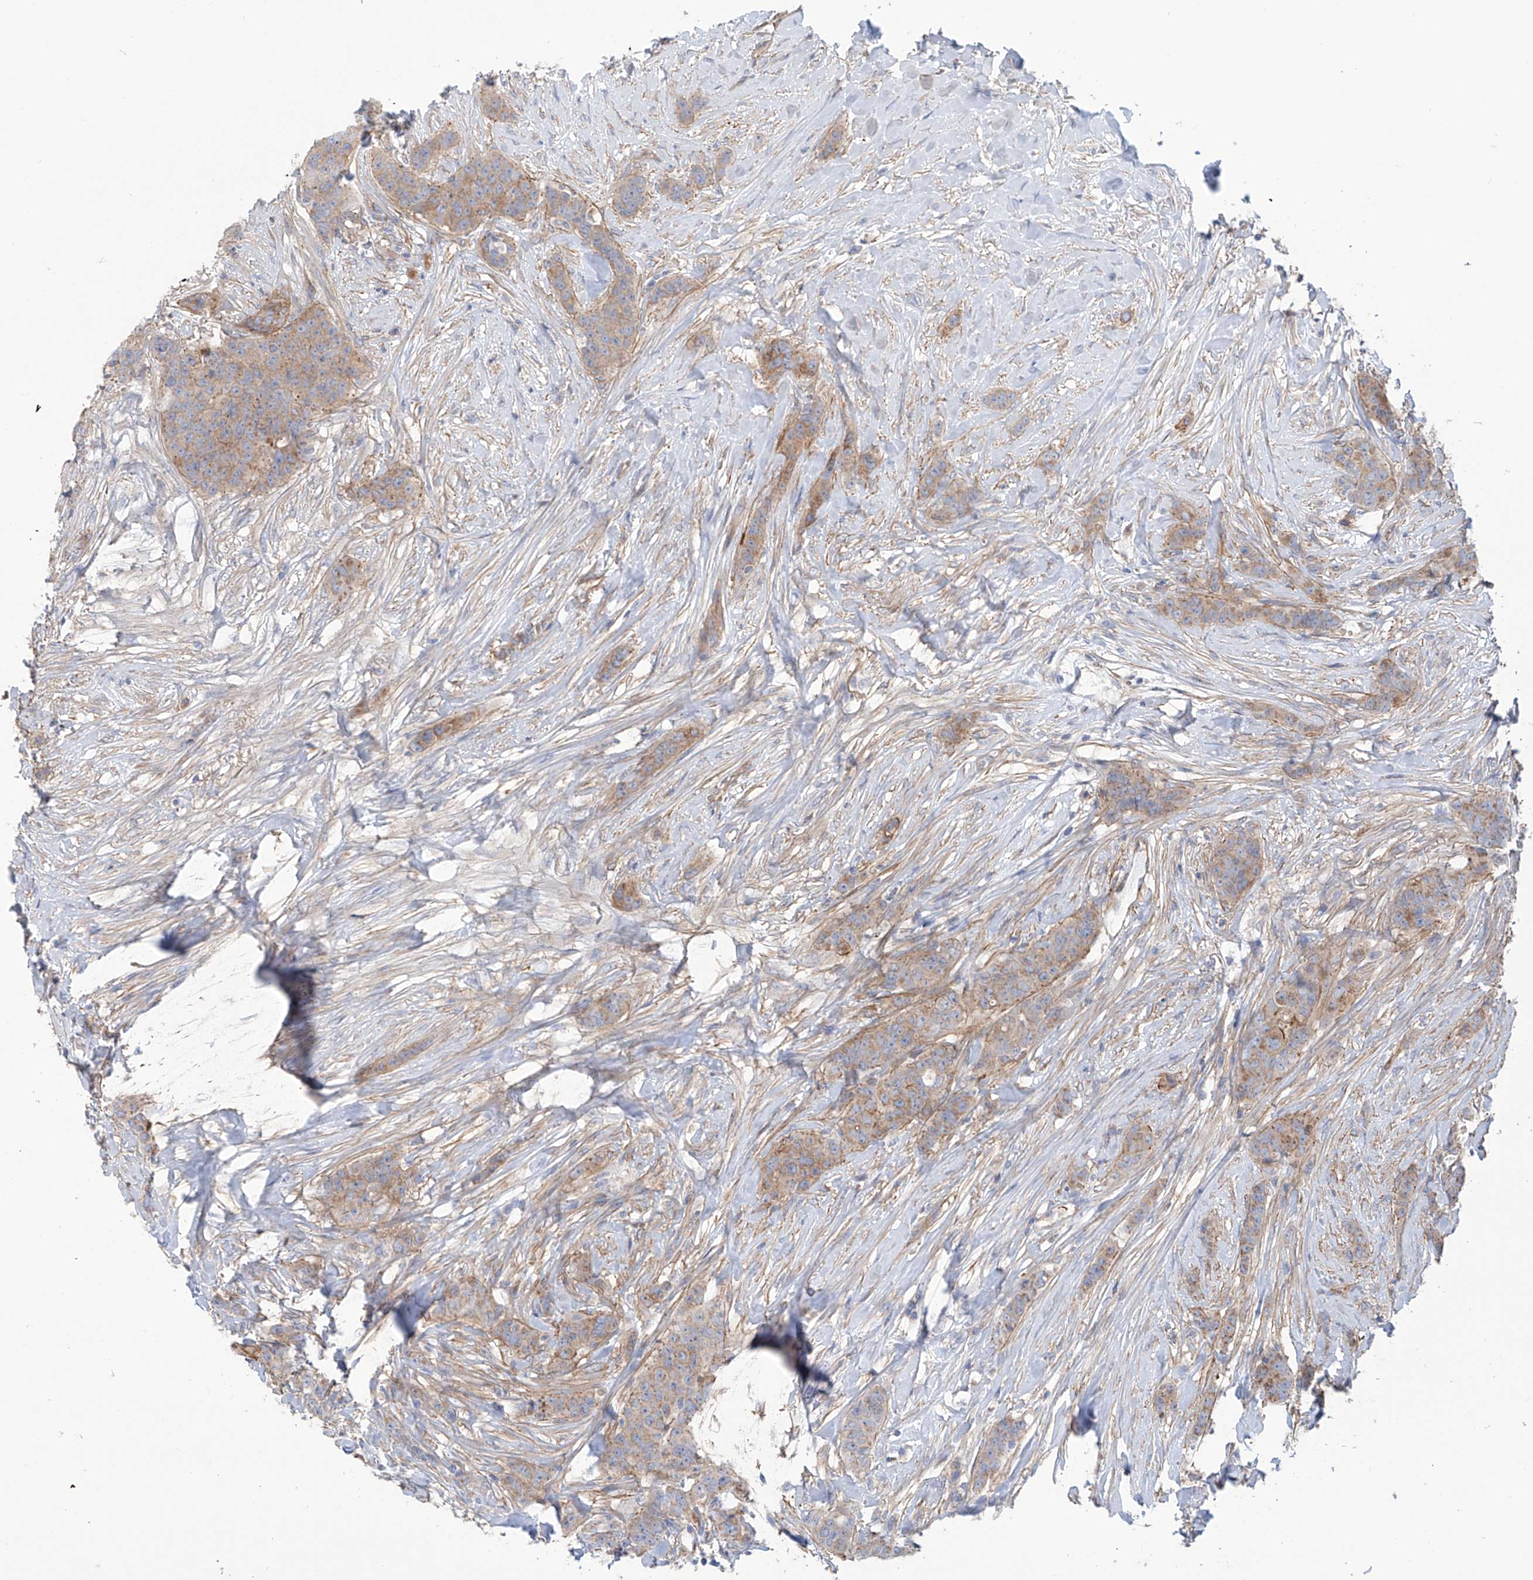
{"staining": {"intensity": "weak", "quantity": "25%-75%", "location": "cytoplasmic/membranous"}, "tissue": "breast cancer", "cell_type": "Tumor cells", "image_type": "cancer", "snomed": [{"axis": "morphology", "description": "Duct carcinoma"}, {"axis": "topography", "description": "Breast"}], "caption": "Breast cancer (invasive ductal carcinoma) stained for a protein (brown) displays weak cytoplasmic/membranous positive staining in about 25%-75% of tumor cells.", "gene": "TMEM209", "patient": {"sex": "female", "age": 40}}